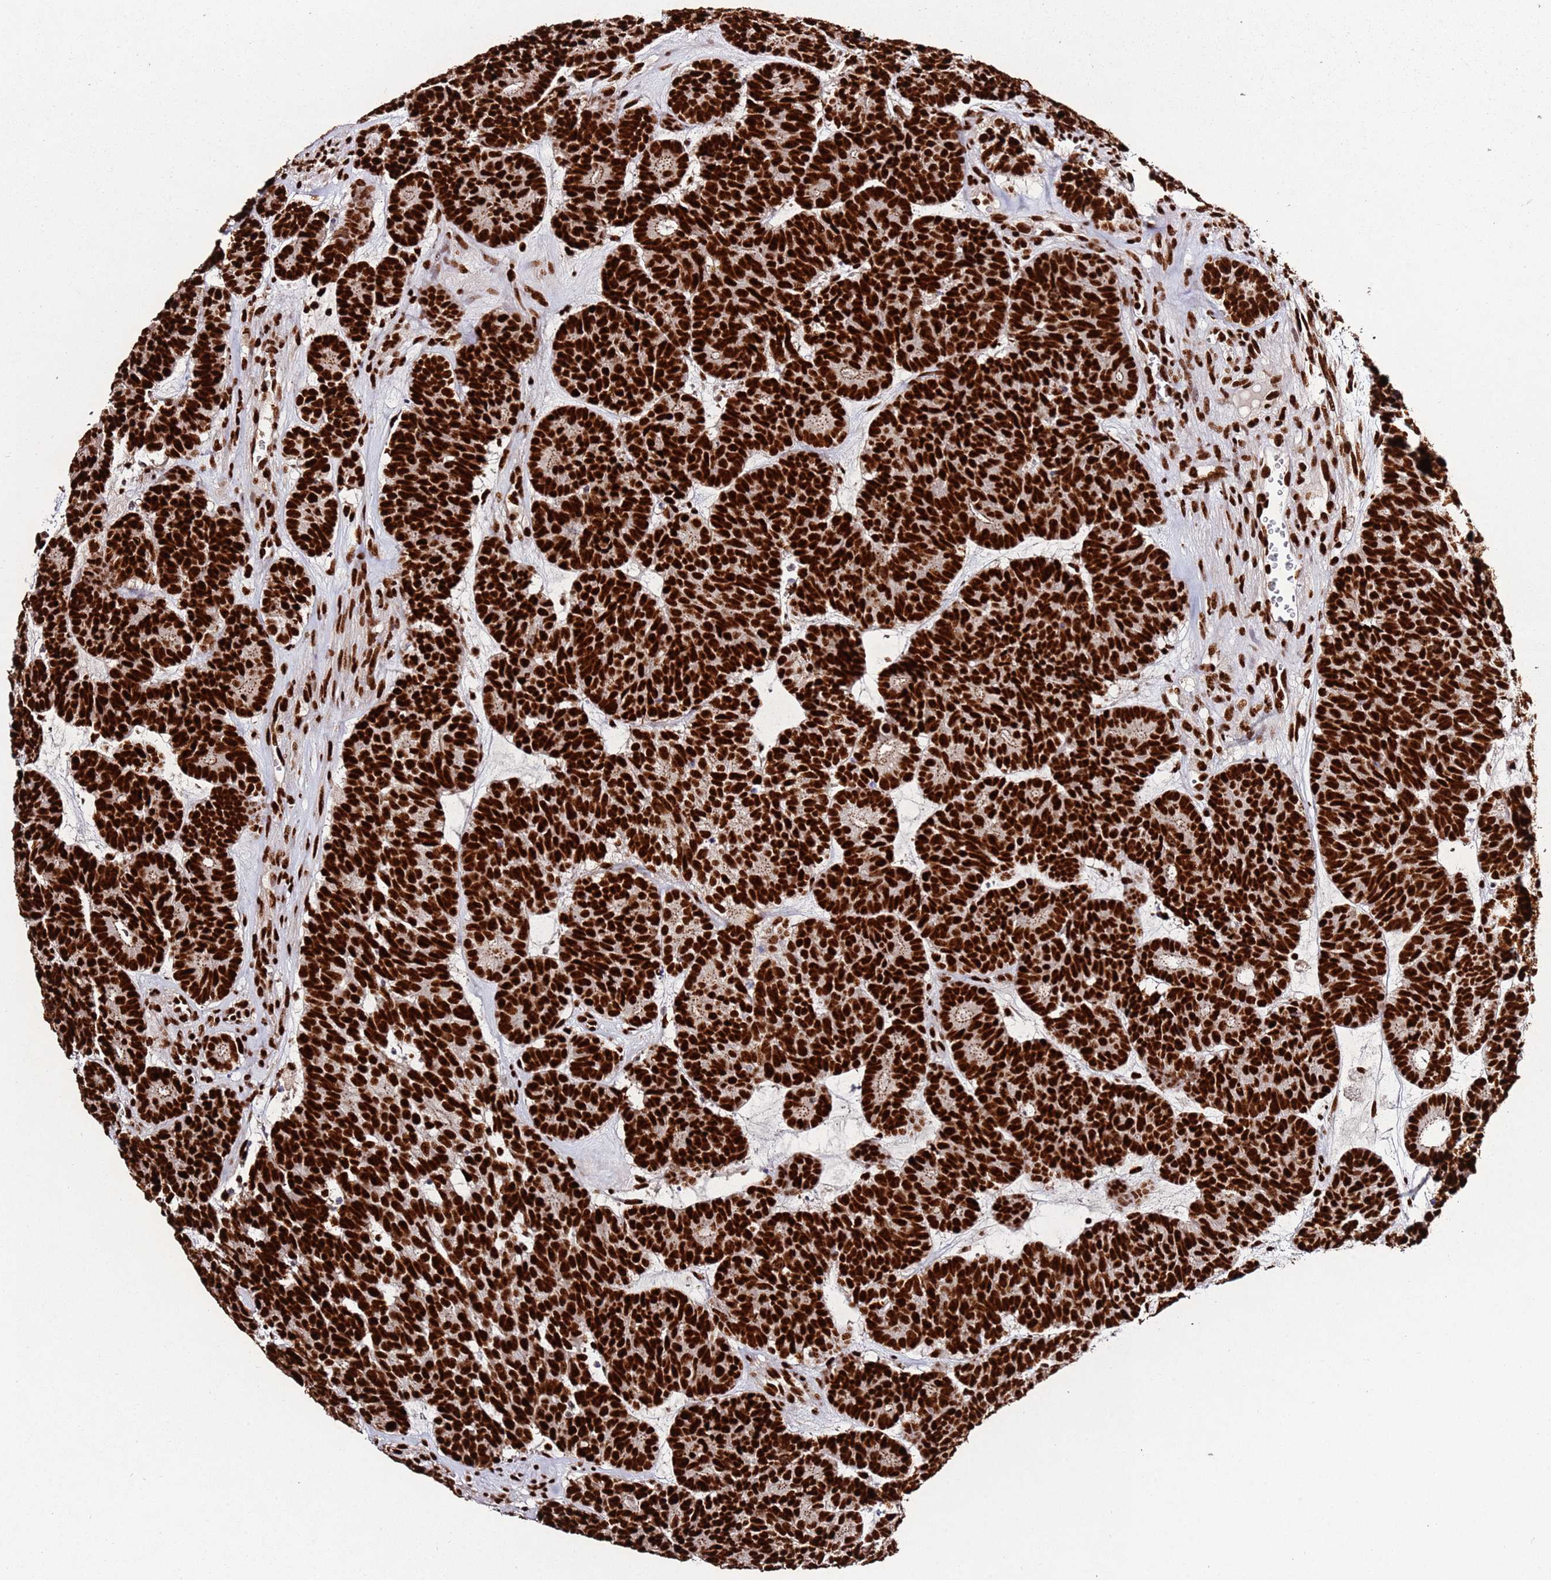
{"staining": {"intensity": "strong", "quantity": ">75%", "location": "nuclear"}, "tissue": "head and neck cancer", "cell_type": "Tumor cells", "image_type": "cancer", "snomed": [{"axis": "morphology", "description": "Adenocarcinoma, NOS"}, {"axis": "topography", "description": "Head-Neck"}], "caption": "Head and neck cancer stained with immunohistochemistry shows strong nuclear staining in about >75% of tumor cells.", "gene": "C6orf226", "patient": {"sex": "female", "age": 81}}